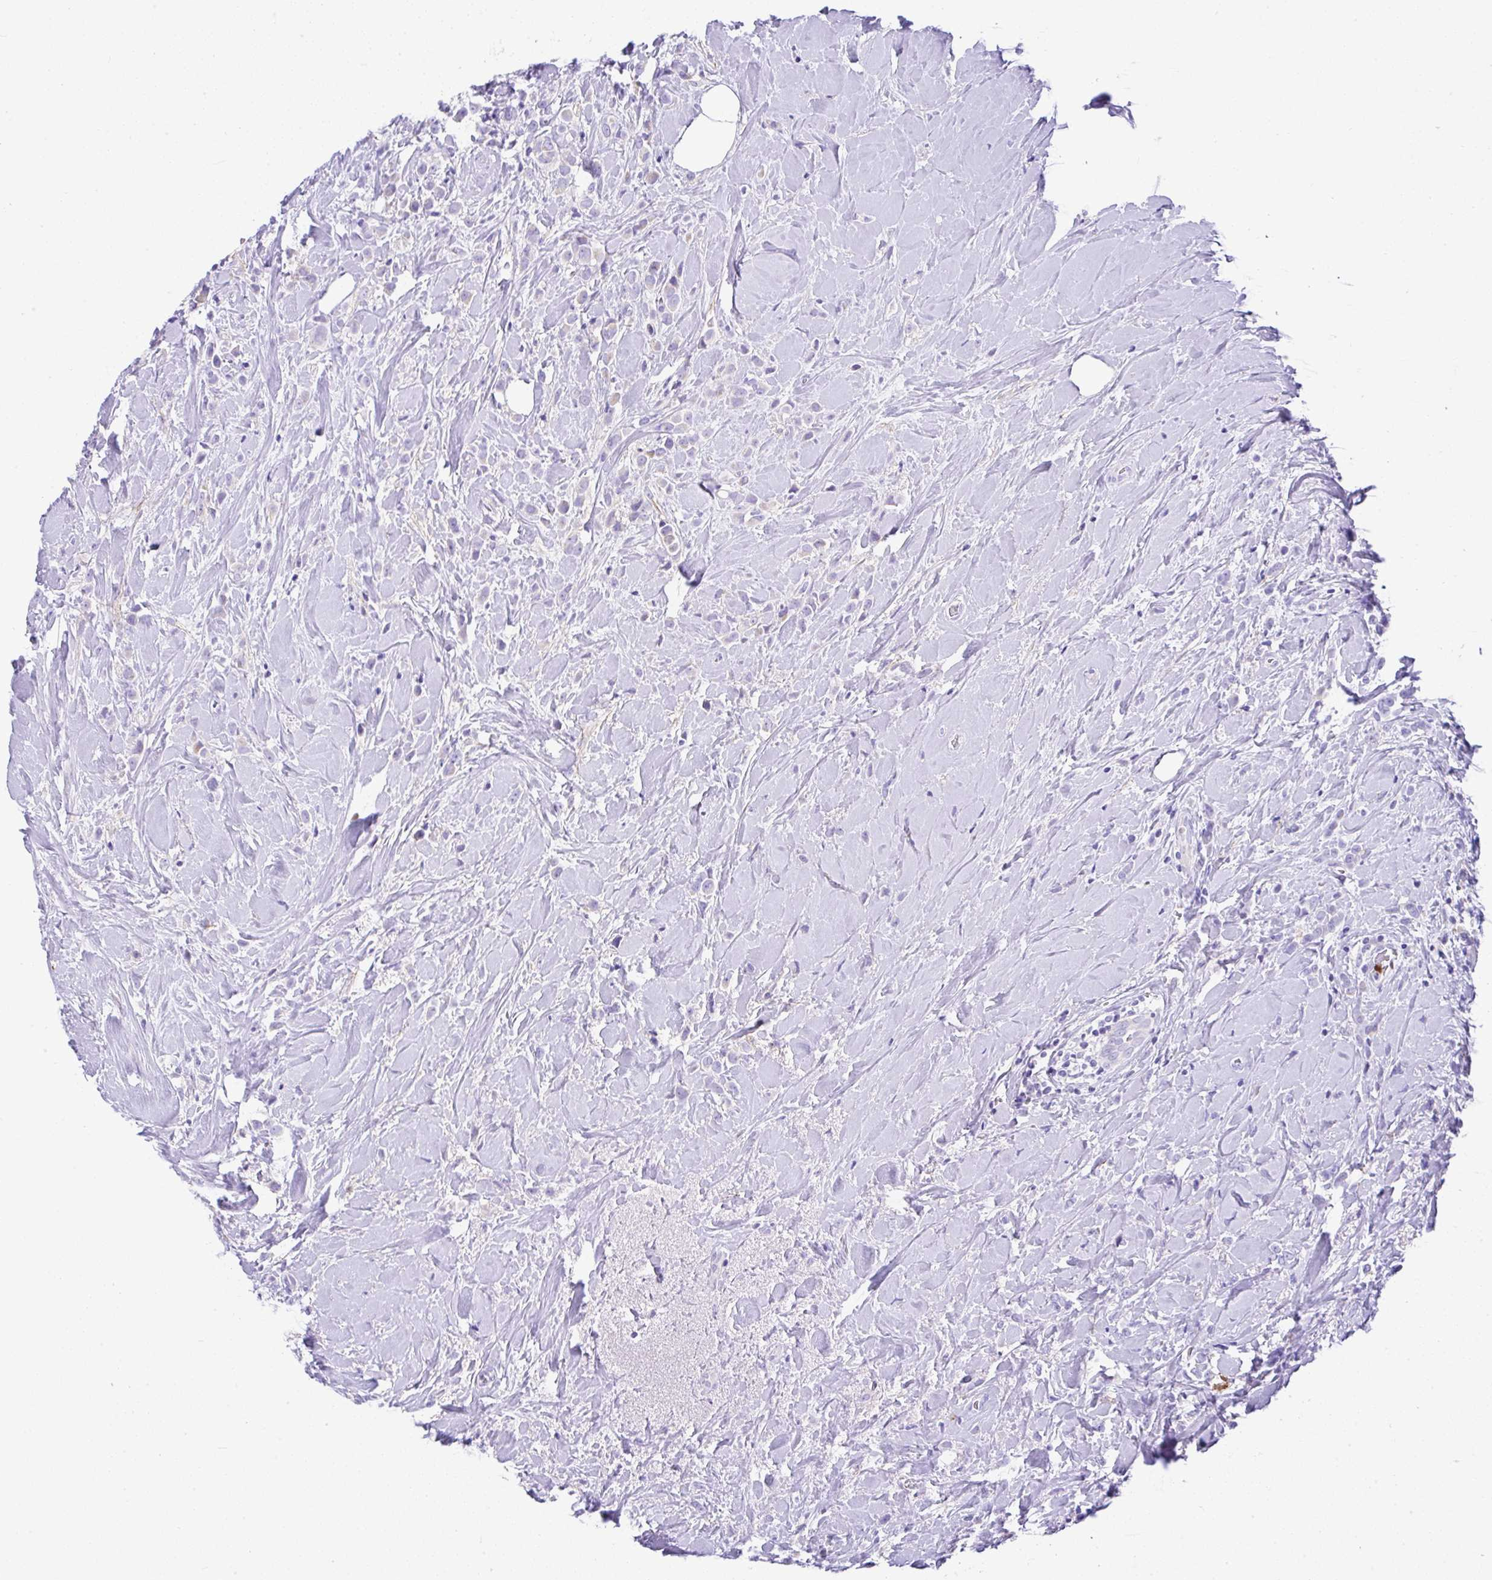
{"staining": {"intensity": "negative", "quantity": "none", "location": "none"}, "tissue": "breast cancer", "cell_type": "Tumor cells", "image_type": "cancer", "snomed": [{"axis": "morphology", "description": "Duct carcinoma"}, {"axis": "topography", "description": "Breast"}], "caption": "Immunohistochemical staining of human intraductal carcinoma (breast) displays no significant positivity in tumor cells.", "gene": "SLC13A1", "patient": {"sex": "female", "age": 80}}